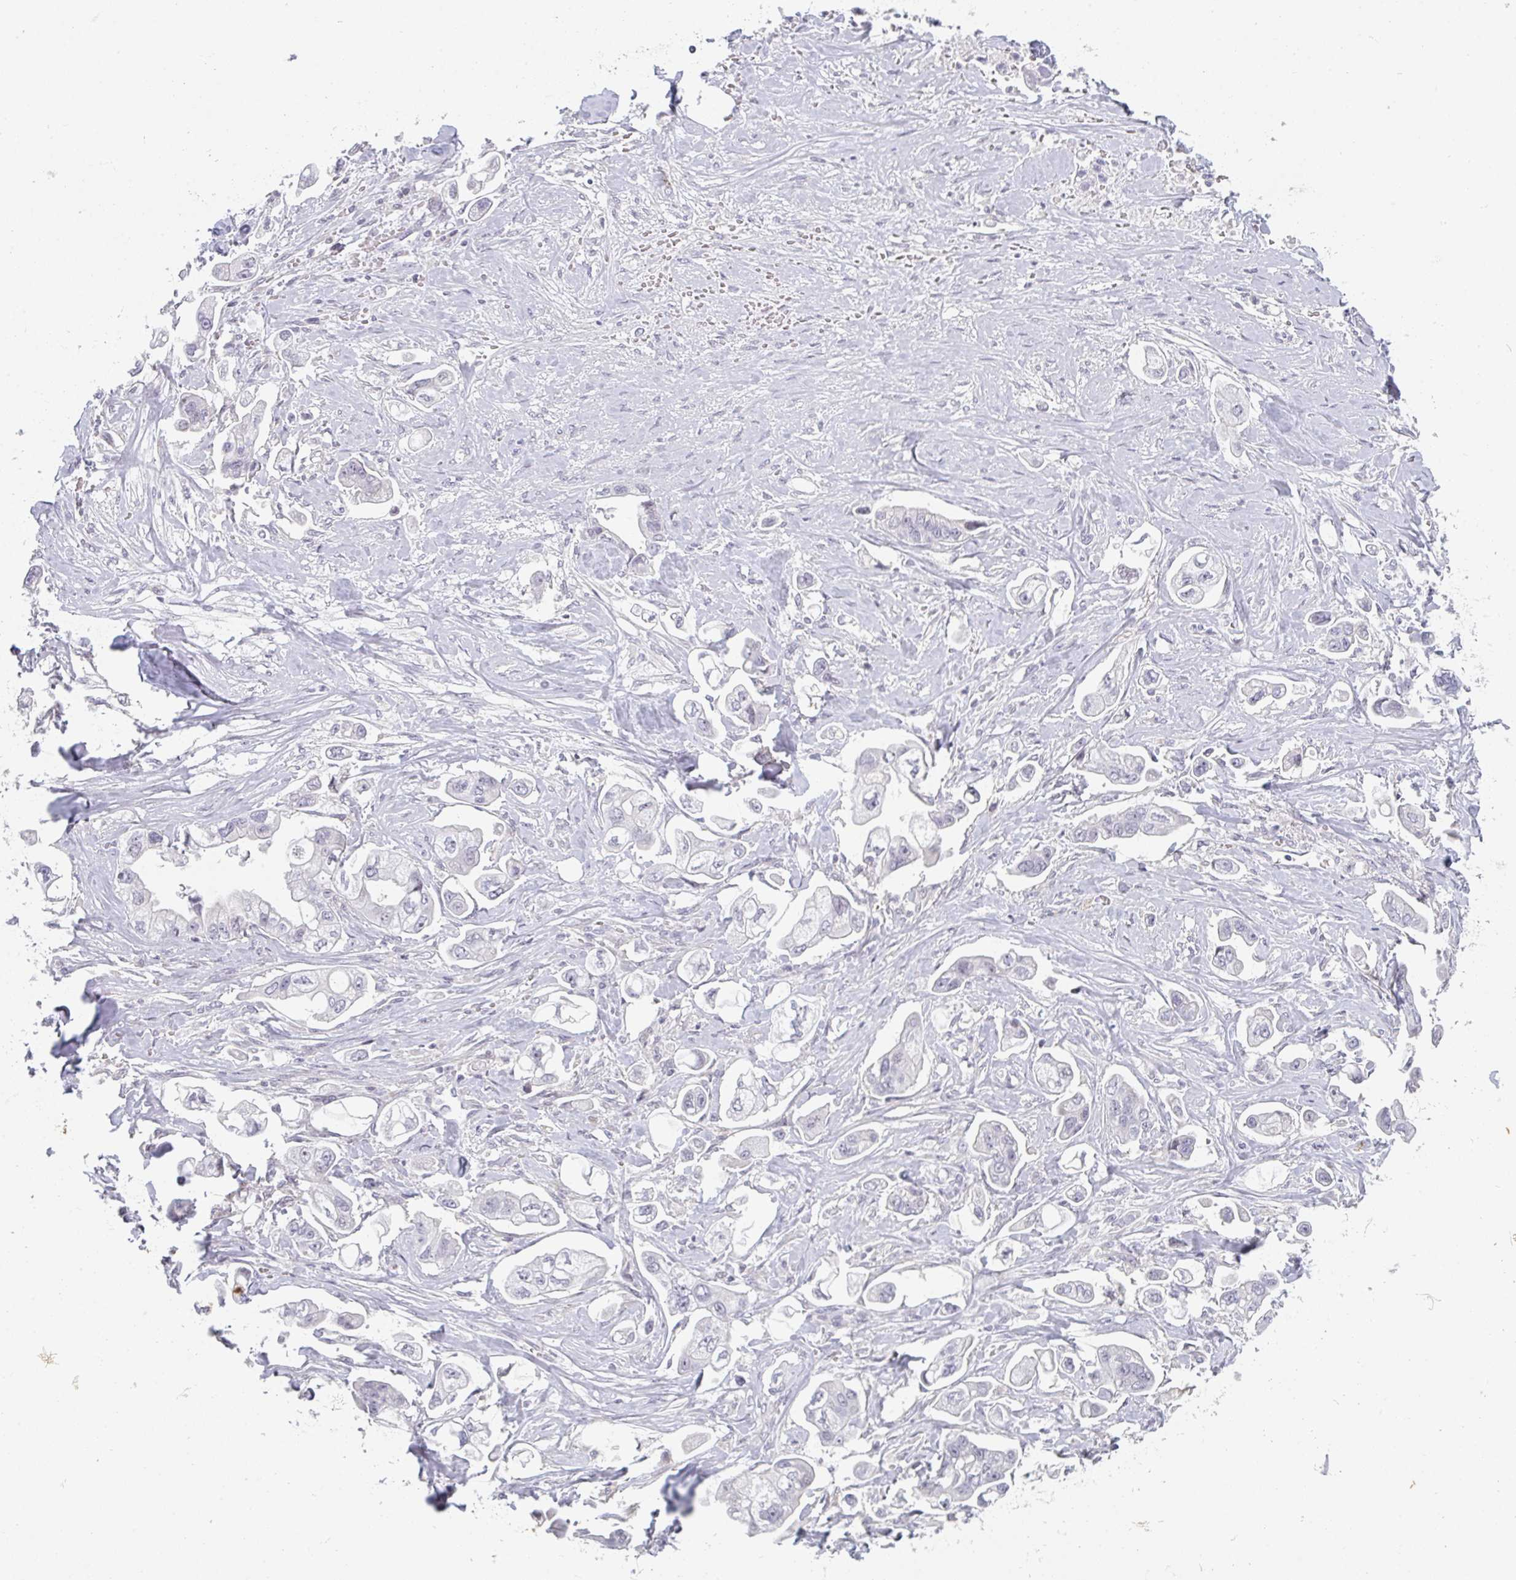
{"staining": {"intensity": "negative", "quantity": "none", "location": "none"}, "tissue": "stomach cancer", "cell_type": "Tumor cells", "image_type": "cancer", "snomed": [{"axis": "morphology", "description": "Adenocarcinoma, NOS"}, {"axis": "topography", "description": "Stomach"}], "caption": "A histopathology image of human stomach adenocarcinoma is negative for staining in tumor cells.", "gene": "RBBP6", "patient": {"sex": "male", "age": 62}}